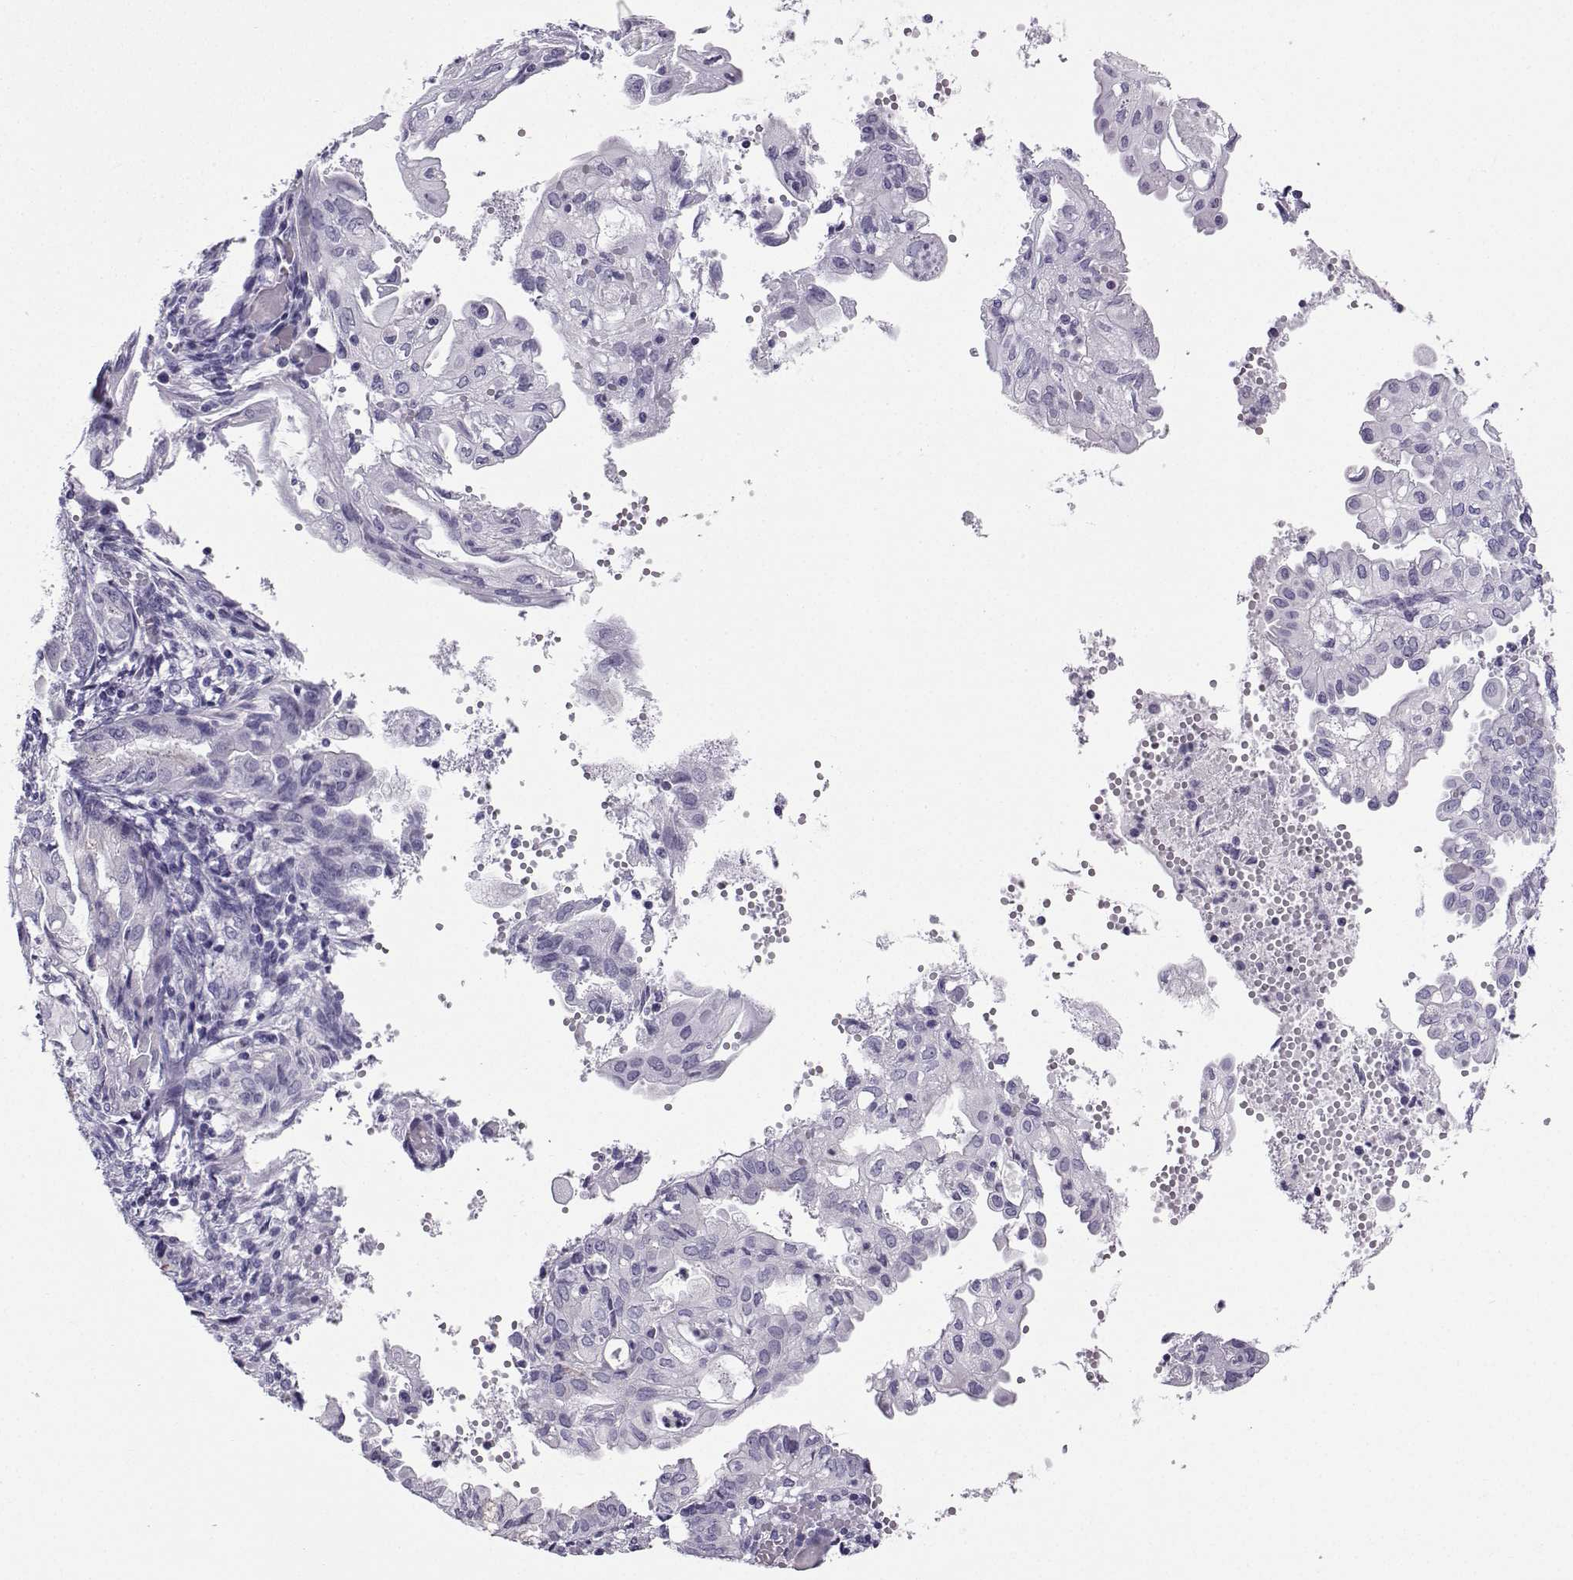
{"staining": {"intensity": "negative", "quantity": "none", "location": "none"}, "tissue": "endometrial cancer", "cell_type": "Tumor cells", "image_type": "cancer", "snomed": [{"axis": "morphology", "description": "Adenocarcinoma, NOS"}, {"axis": "topography", "description": "Endometrium"}], "caption": "Immunohistochemistry (IHC) image of endometrial adenocarcinoma stained for a protein (brown), which reveals no expression in tumor cells.", "gene": "ZBTB8B", "patient": {"sex": "female", "age": 68}}